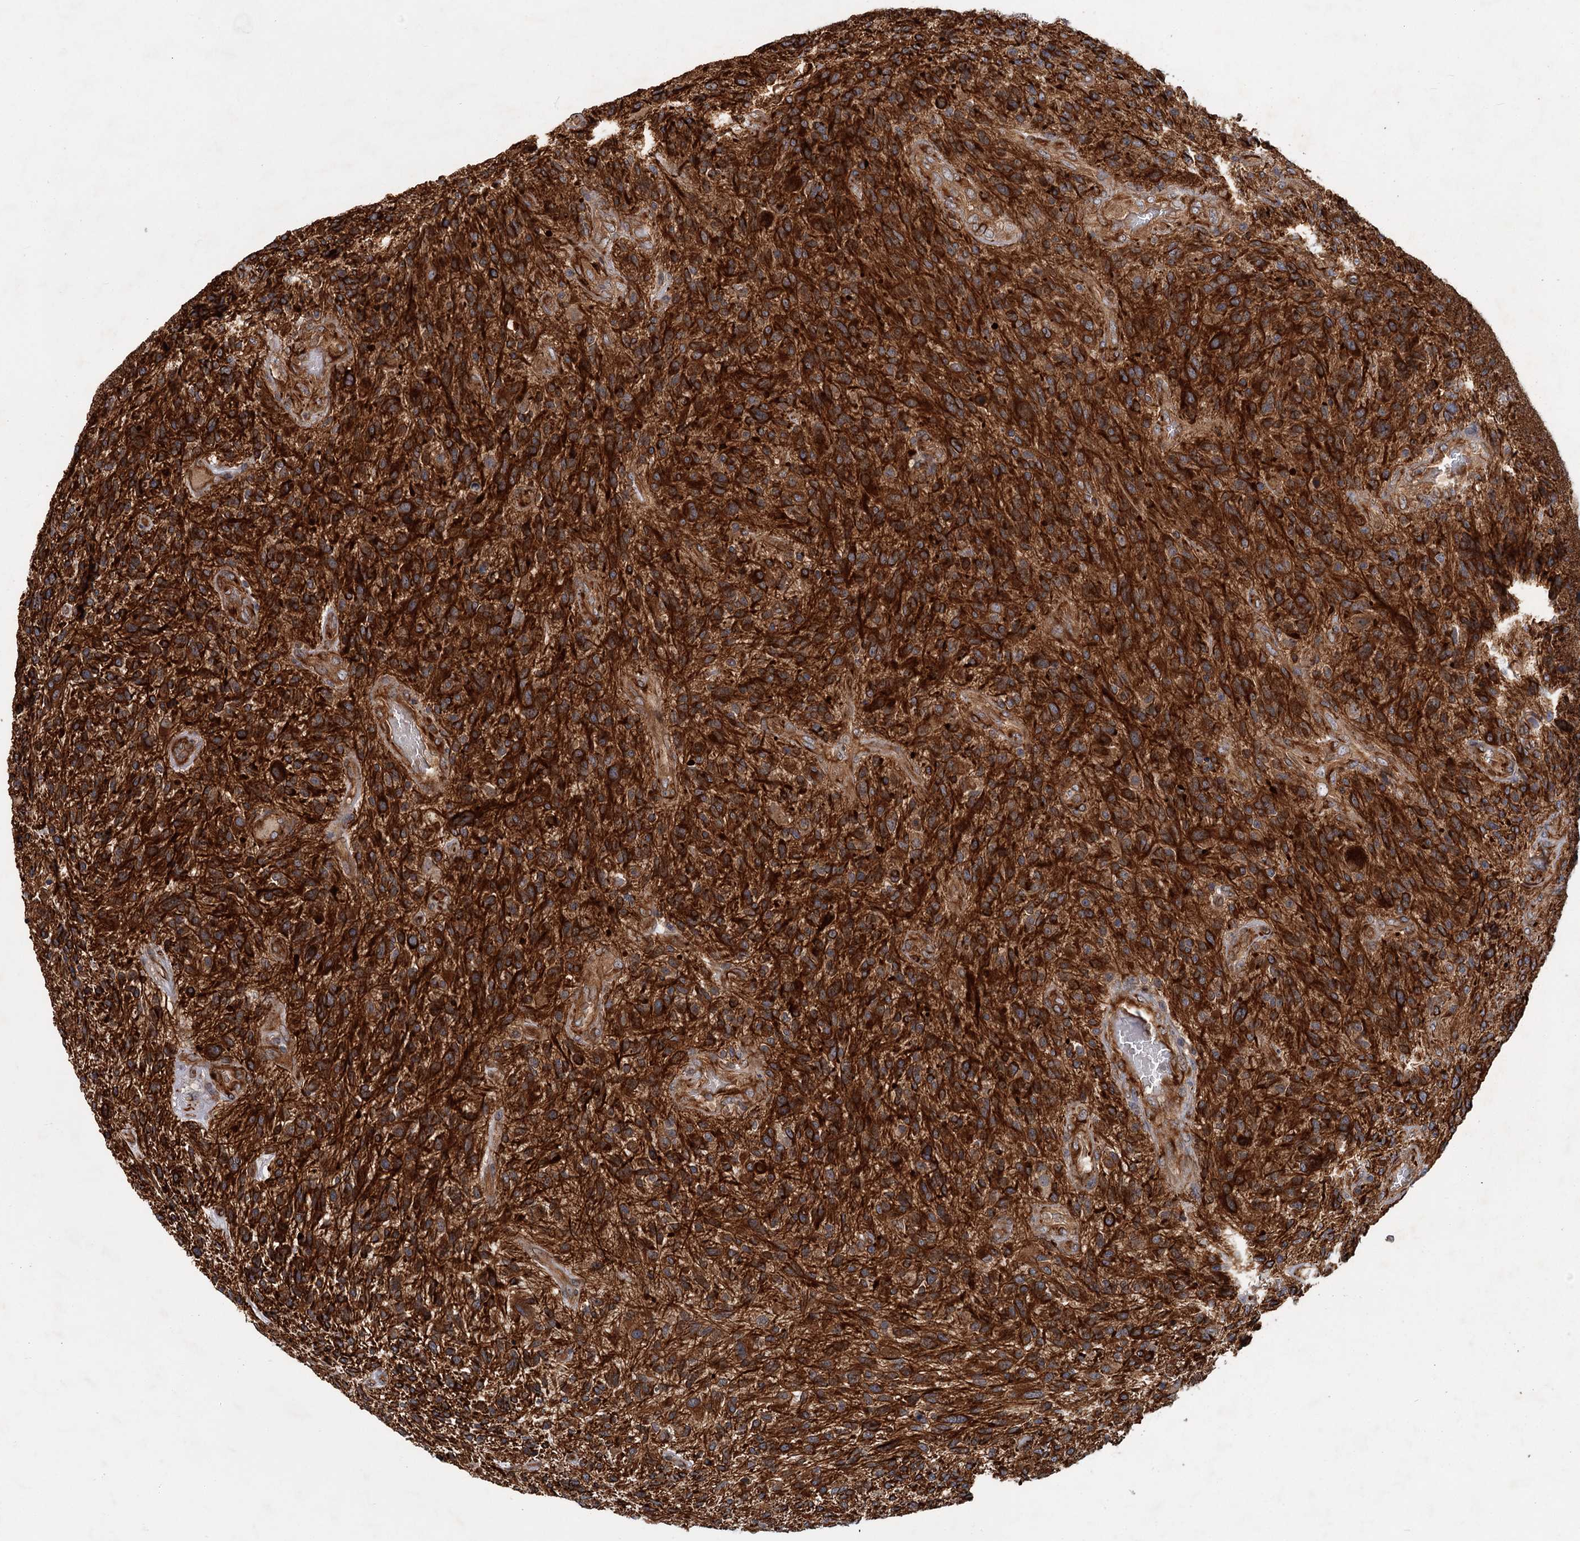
{"staining": {"intensity": "strong", "quantity": ">75%", "location": "cytoplasmic/membranous"}, "tissue": "glioma", "cell_type": "Tumor cells", "image_type": "cancer", "snomed": [{"axis": "morphology", "description": "Glioma, malignant, High grade"}, {"axis": "topography", "description": "Brain"}], "caption": "IHC (DAB) staining of glioma displays strong cytoplasmic/membranous protein staining in about >75% of tumor cells. The protein is shown in brown color, while the nuclei are stained blue.", "gene": "PKN2", "patient": {"sex": "male", "age": 47}}